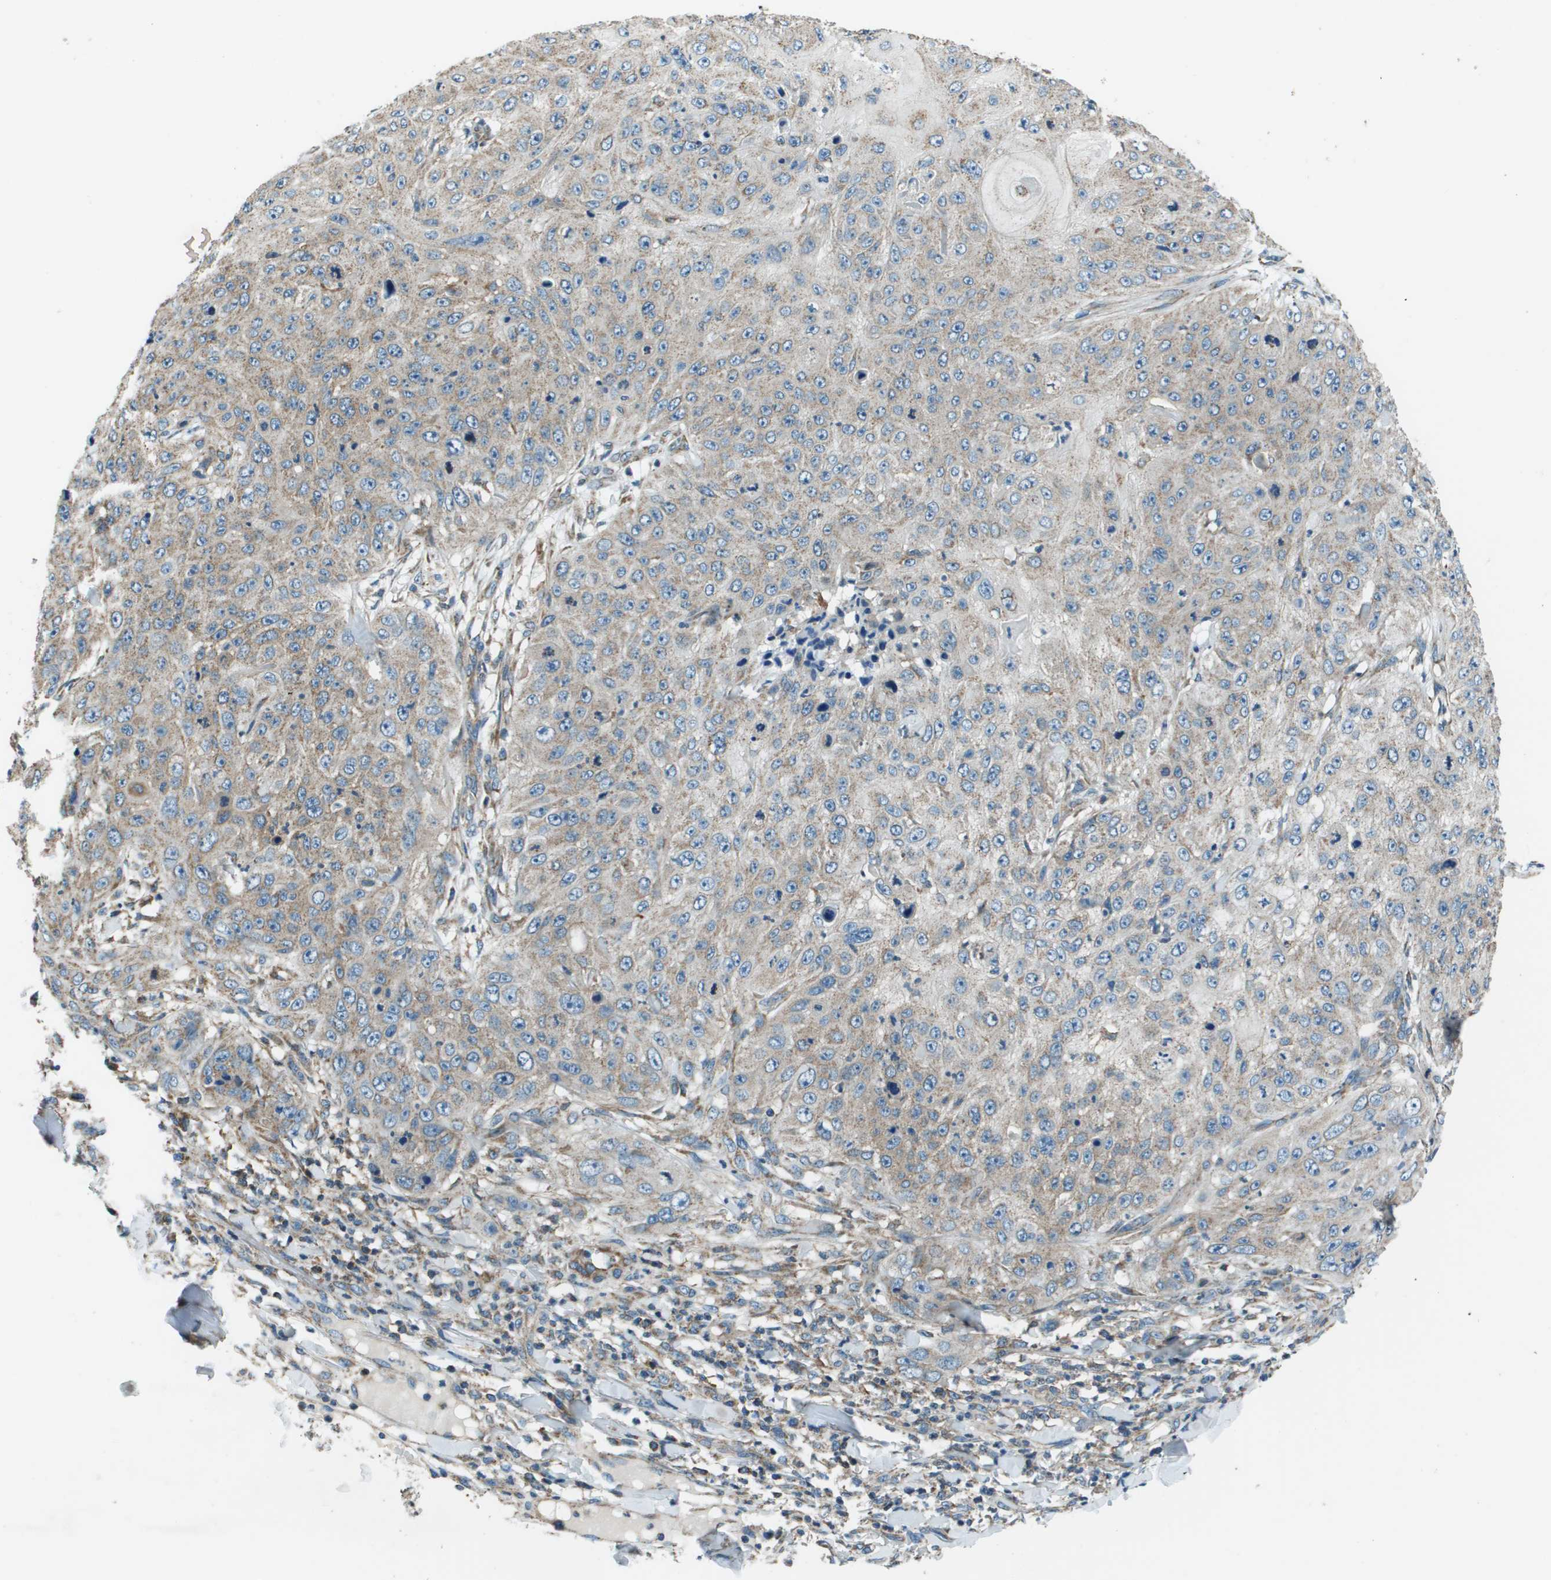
{"staining": {"intensity": "weak", "quantity": "<25%", "location": "cytoplasmic/membranous"}, "tissue": "skin cancer", "cell_type": "Tumor cells", "image_type": "cancer", "snomed": [{"axis": "morphology", "description": "Squamous cell carcinoma, NOS"}, {"axis": "topography", "description": "Skin"}], "caption": "Immunohistochemistry micrograph of squamous cell carcinoma (skin) stained for a protein (brown), which reveals no staining in tumor cells. (Brightfield microscopy of DAB immunohistochemistry (IHC) at high magnification).", "gene": "TMEM51", "patient": {"sex": "female", "age": 80}}